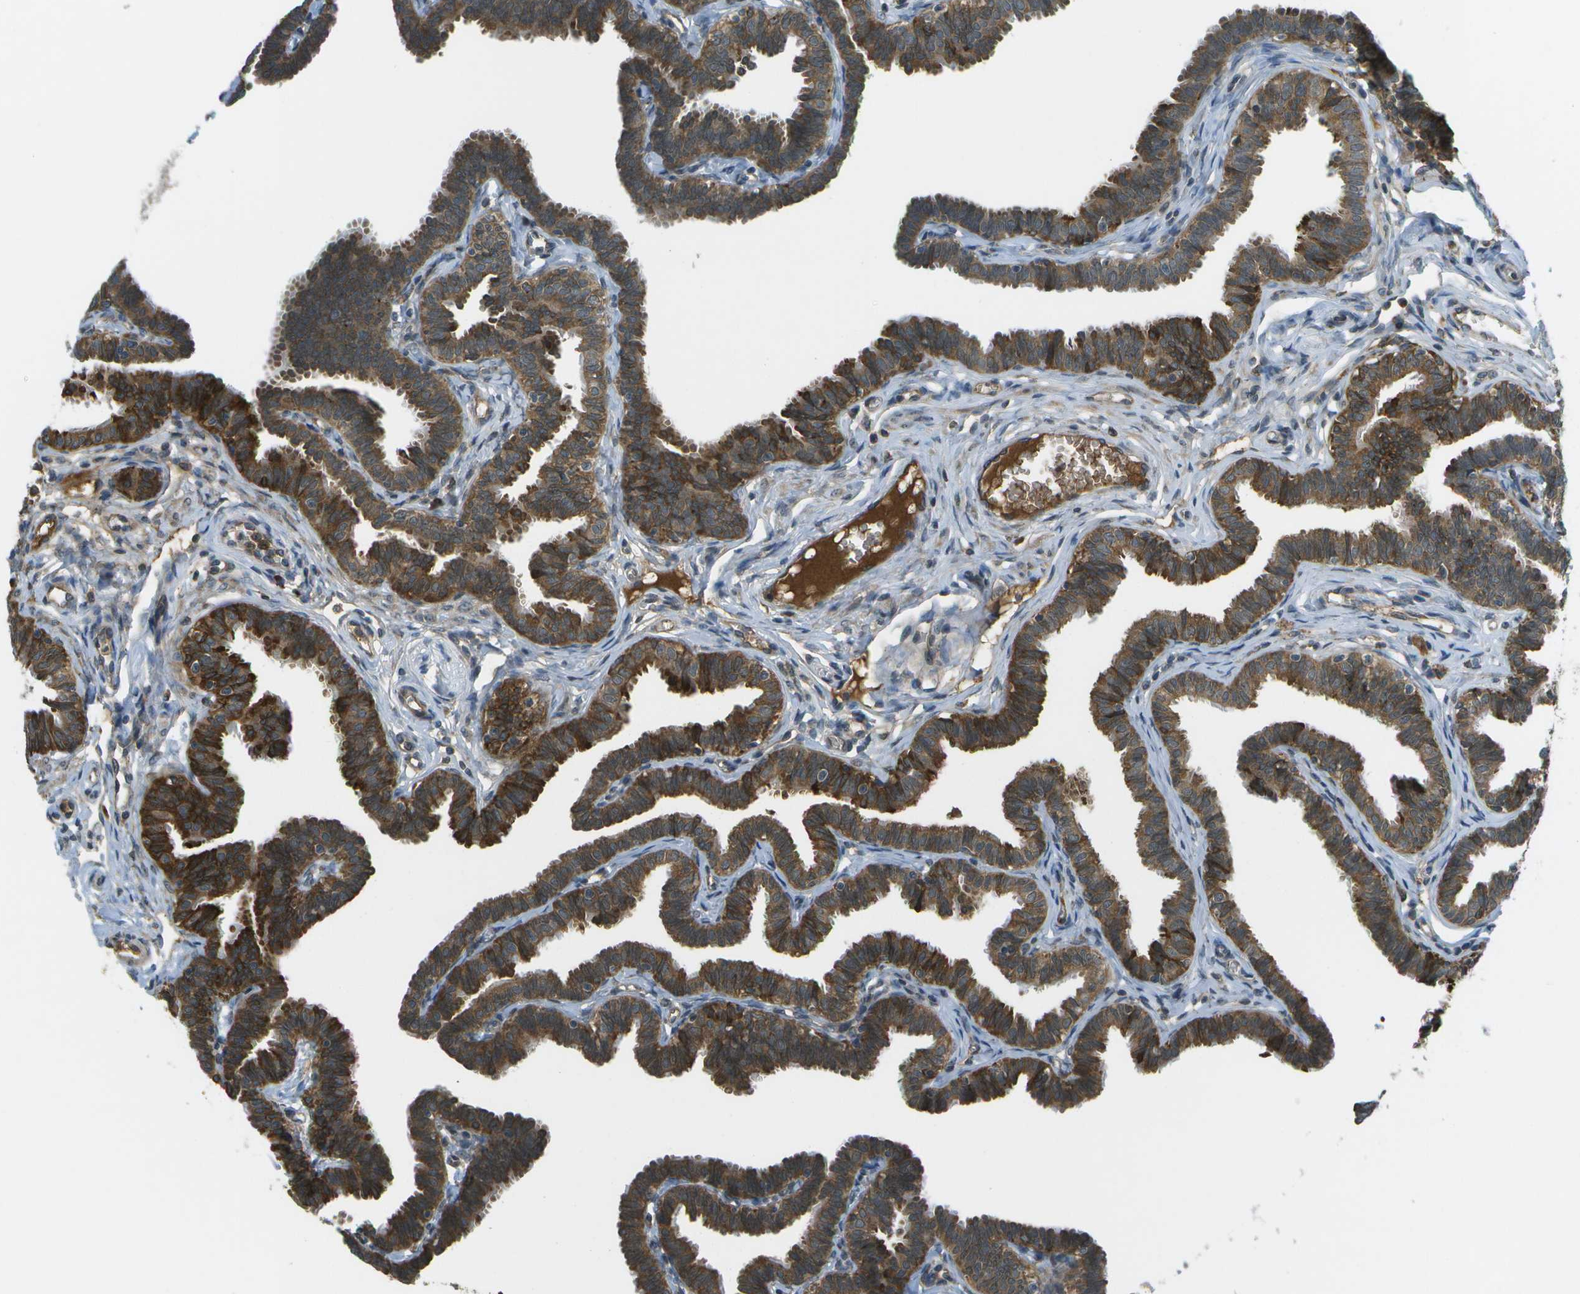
{"staining": {"intensity": "strong", "quantity": ">75%", "location": "cytoplasmic/membranous"}, "tissue": "fallopian tube", "cell_type": "Glandular cells", "image_type": "normal", "snomed": [{"axis": "morphology", "description": "Normal tissue, NOS"}, {"axis": "topography", "description": "Fallopian tube"}, {"axis": "topography", "description": "Ovary"}], "caption": "Immunohistochemical staining of normal human fallopian tube shows >75% levels of strong cytoplasmic/membranous protein expression in approximately >75% of glandular cells. Nuclei are stained in blue.", "gene": "USP30", "patient": {"sex": "female", "age": 23}}